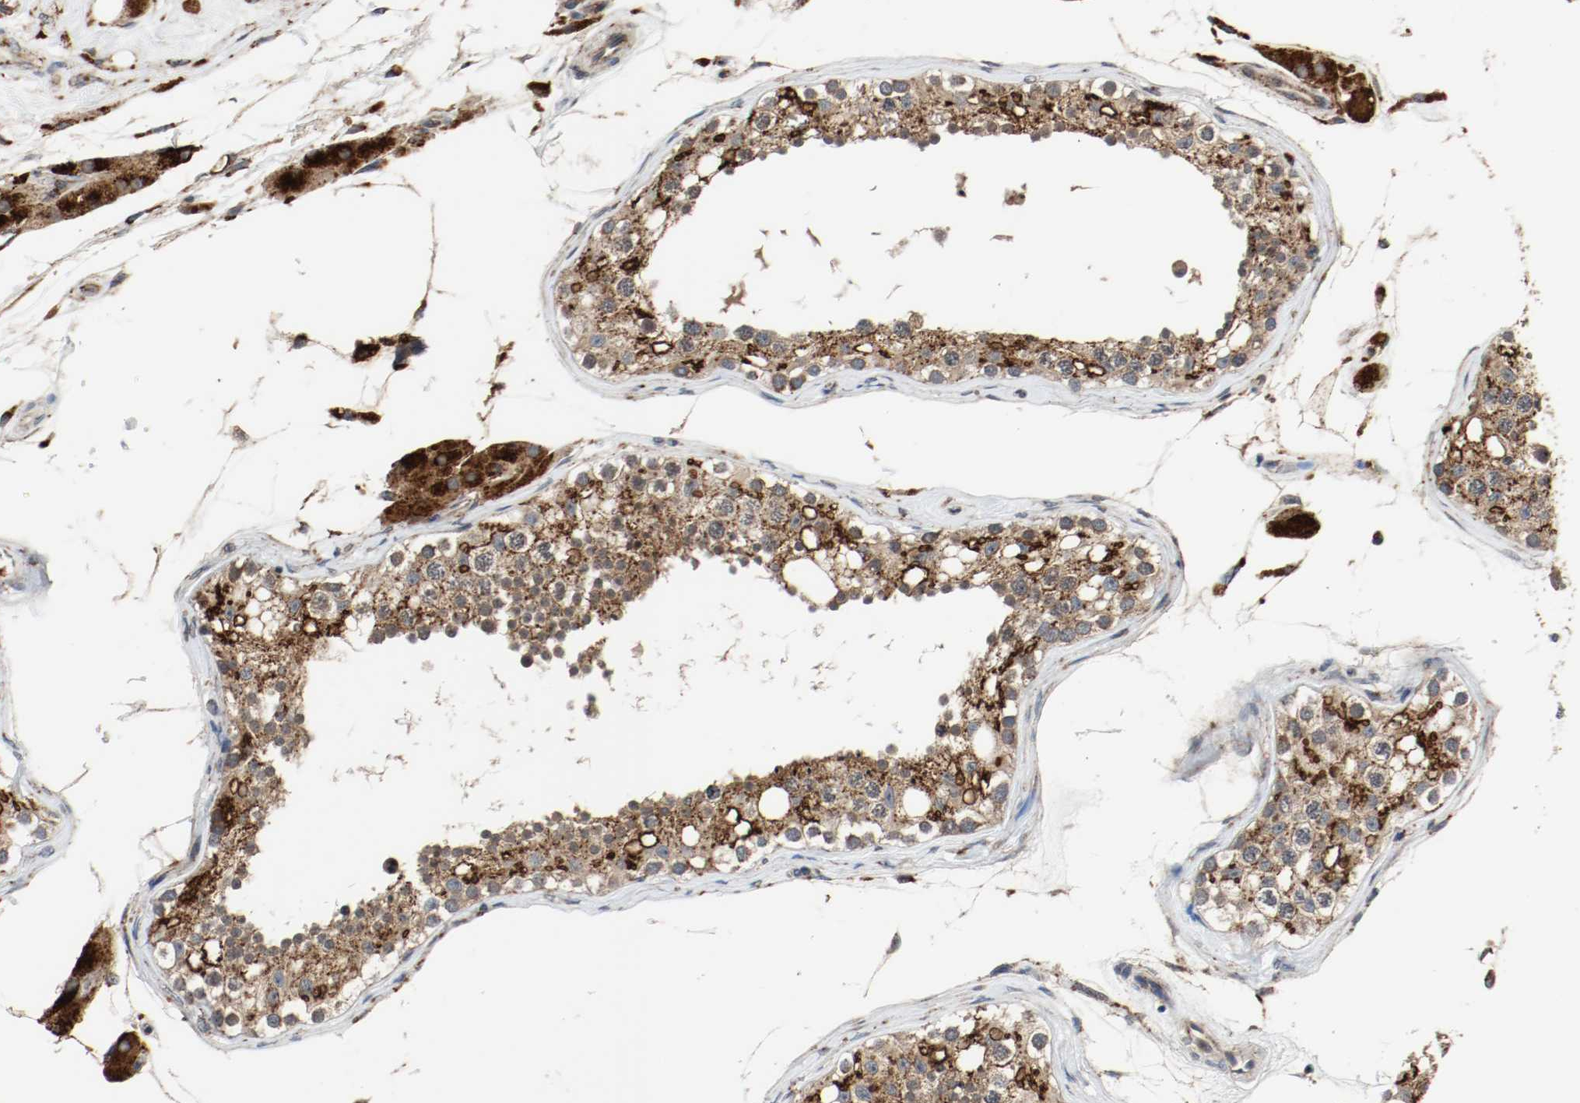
{"staining": {"intensity": "strong", "quantity": ">75%", "location": "cytoplasmic/membranous"}, "tissue": "testis", "cell_type": "Cells in seminiferous ducts", "image_type": "normal", "snomed": [{"axis": "morphology", "description": "Normal tissue, NOS"}, {"axis": "topography", "description": "Testis"}], "caption": "Benign testis exhibits strong cytoplasmic/membranous staining in about >75% of cells in seminiferous ducts Using DAB (3,3'-diaminobenzidine) (brown) and hematoxylin (blue) stains, captured at high magnification using brightfield microscopy..", "gene": "LAMP2", "patient": {"sex": "male", "age": 68}}